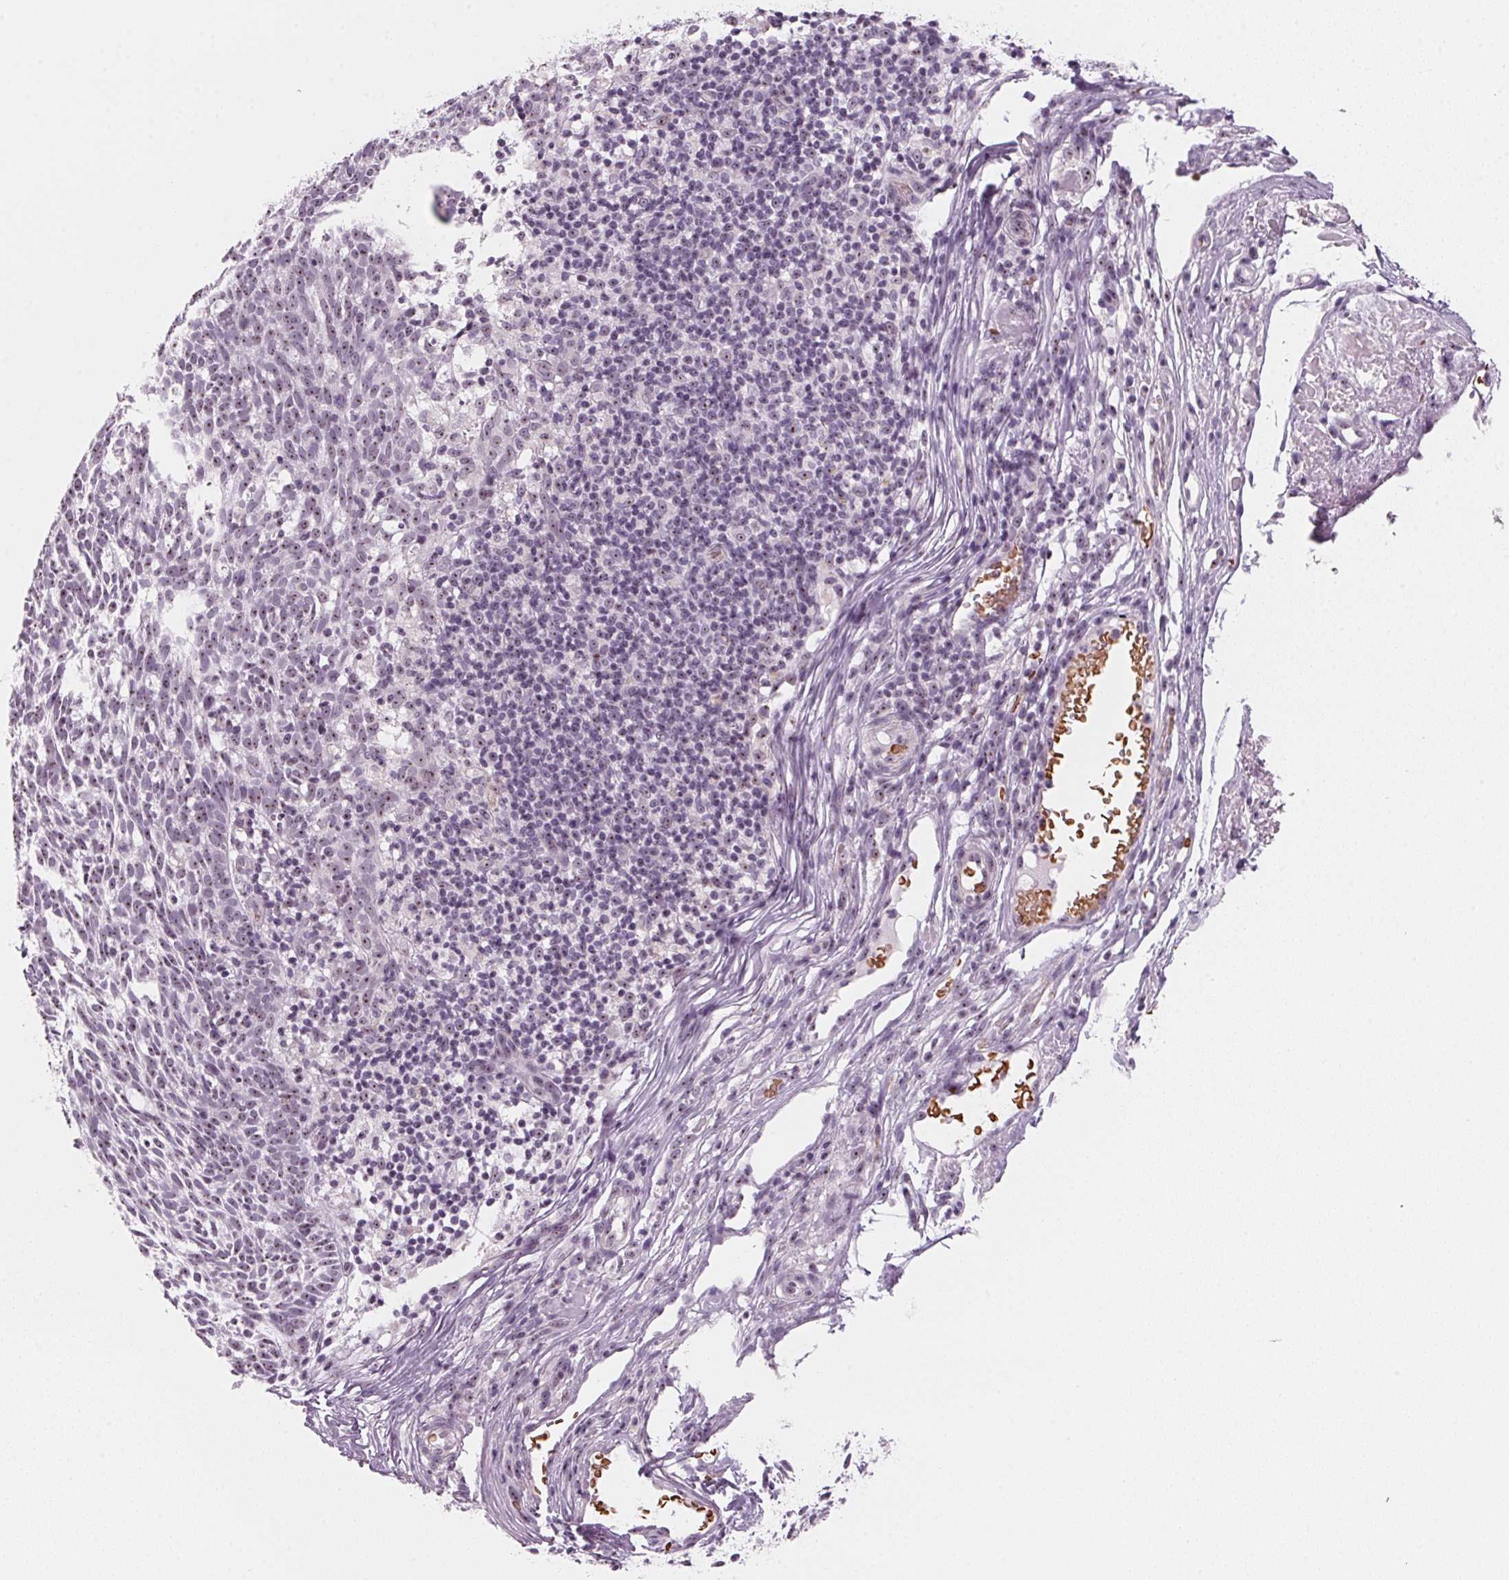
{"staining": {"intensity": "weak", "quantity": ">75%", "location": "nuclear"}, "tissue": "skin cancer", "cell_type": "Tumor cells", "image_type": "cancer", "snomed": [{"axis": "morphology", "description": "Normal tissue, NOS"}, {"axis": "morphology", "description": "Basal cell carcinoma"}, {"axis": "topography", "description": "Skin"}], "caption": "Tumor cells show low levels of weak nuclear positivity in about >75% of cells in skin cancer (basal cell carcinoma). The staining is performed using DAB brown chromogen to label protein expression. The nuclei are counter-stained blue using hematoxylin.", "gene": "DNTTIP2", "patient": {"sex": "male", "age": 68}}